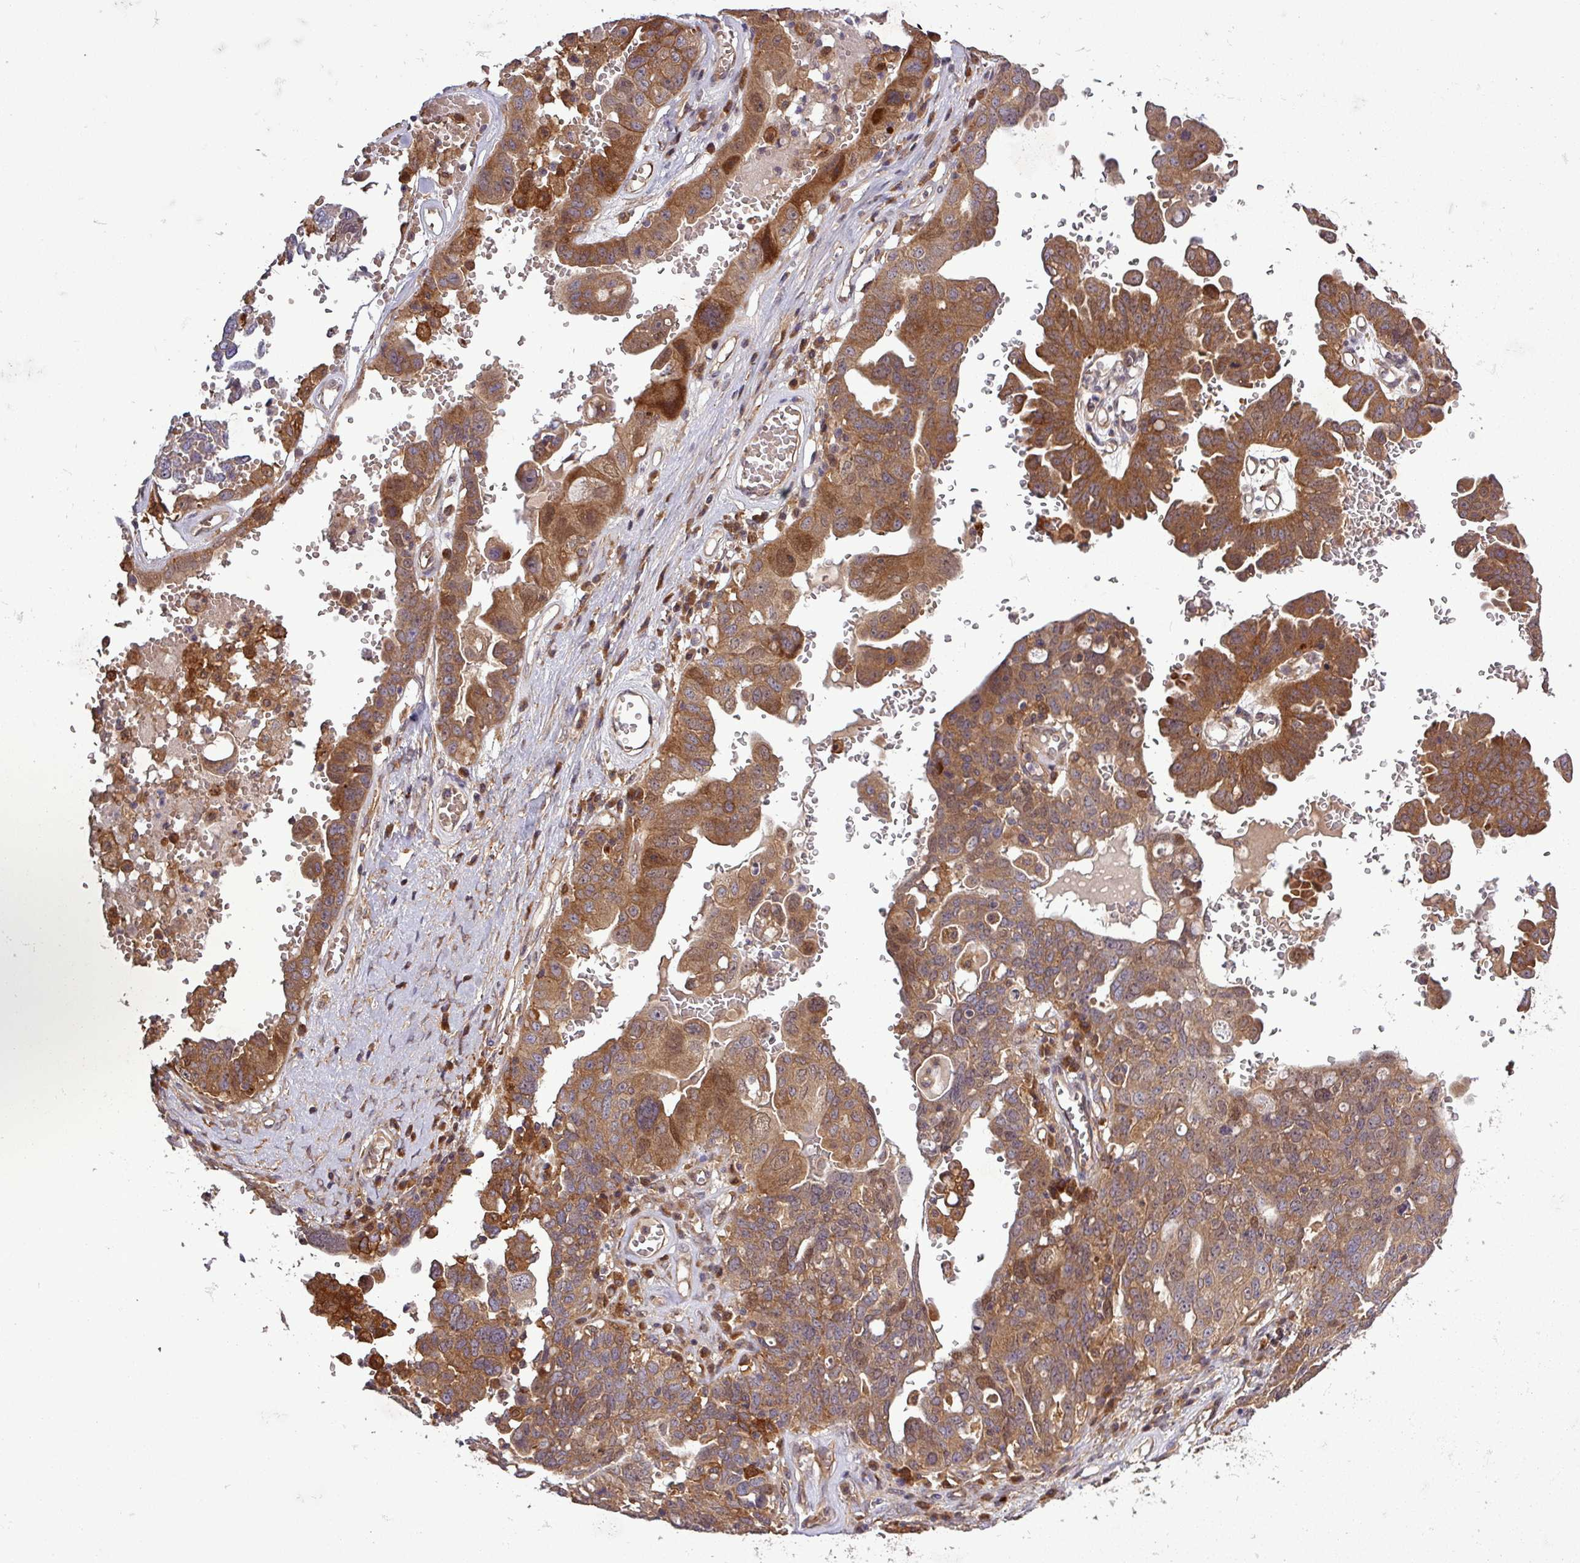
{"staining": {"intensity": "strong", "quantity": ">75%", "location": "cytoplasmic/membranous"}, "tissue": "ovarian cancer", "cell_type": "Tumor cells", "image_type": "cancer", "snomed": [{"axis": "morphology", "description": "Carcinoma, endometroid"}, {"axis": "topography", "description": "Ovary"}], "caption": "The photomicrograph demonstrates immunohistochemical staining of endometroid carcinoma (ovarian). There is strong cytoplasmic/membranous positivity is appreciated in about >75% of tumor cells. (DAB = brown stain, brightfield microscopy at high magnification).", "gene": "SIRPB2", "patient": {"sex": "female", "age": 62}}